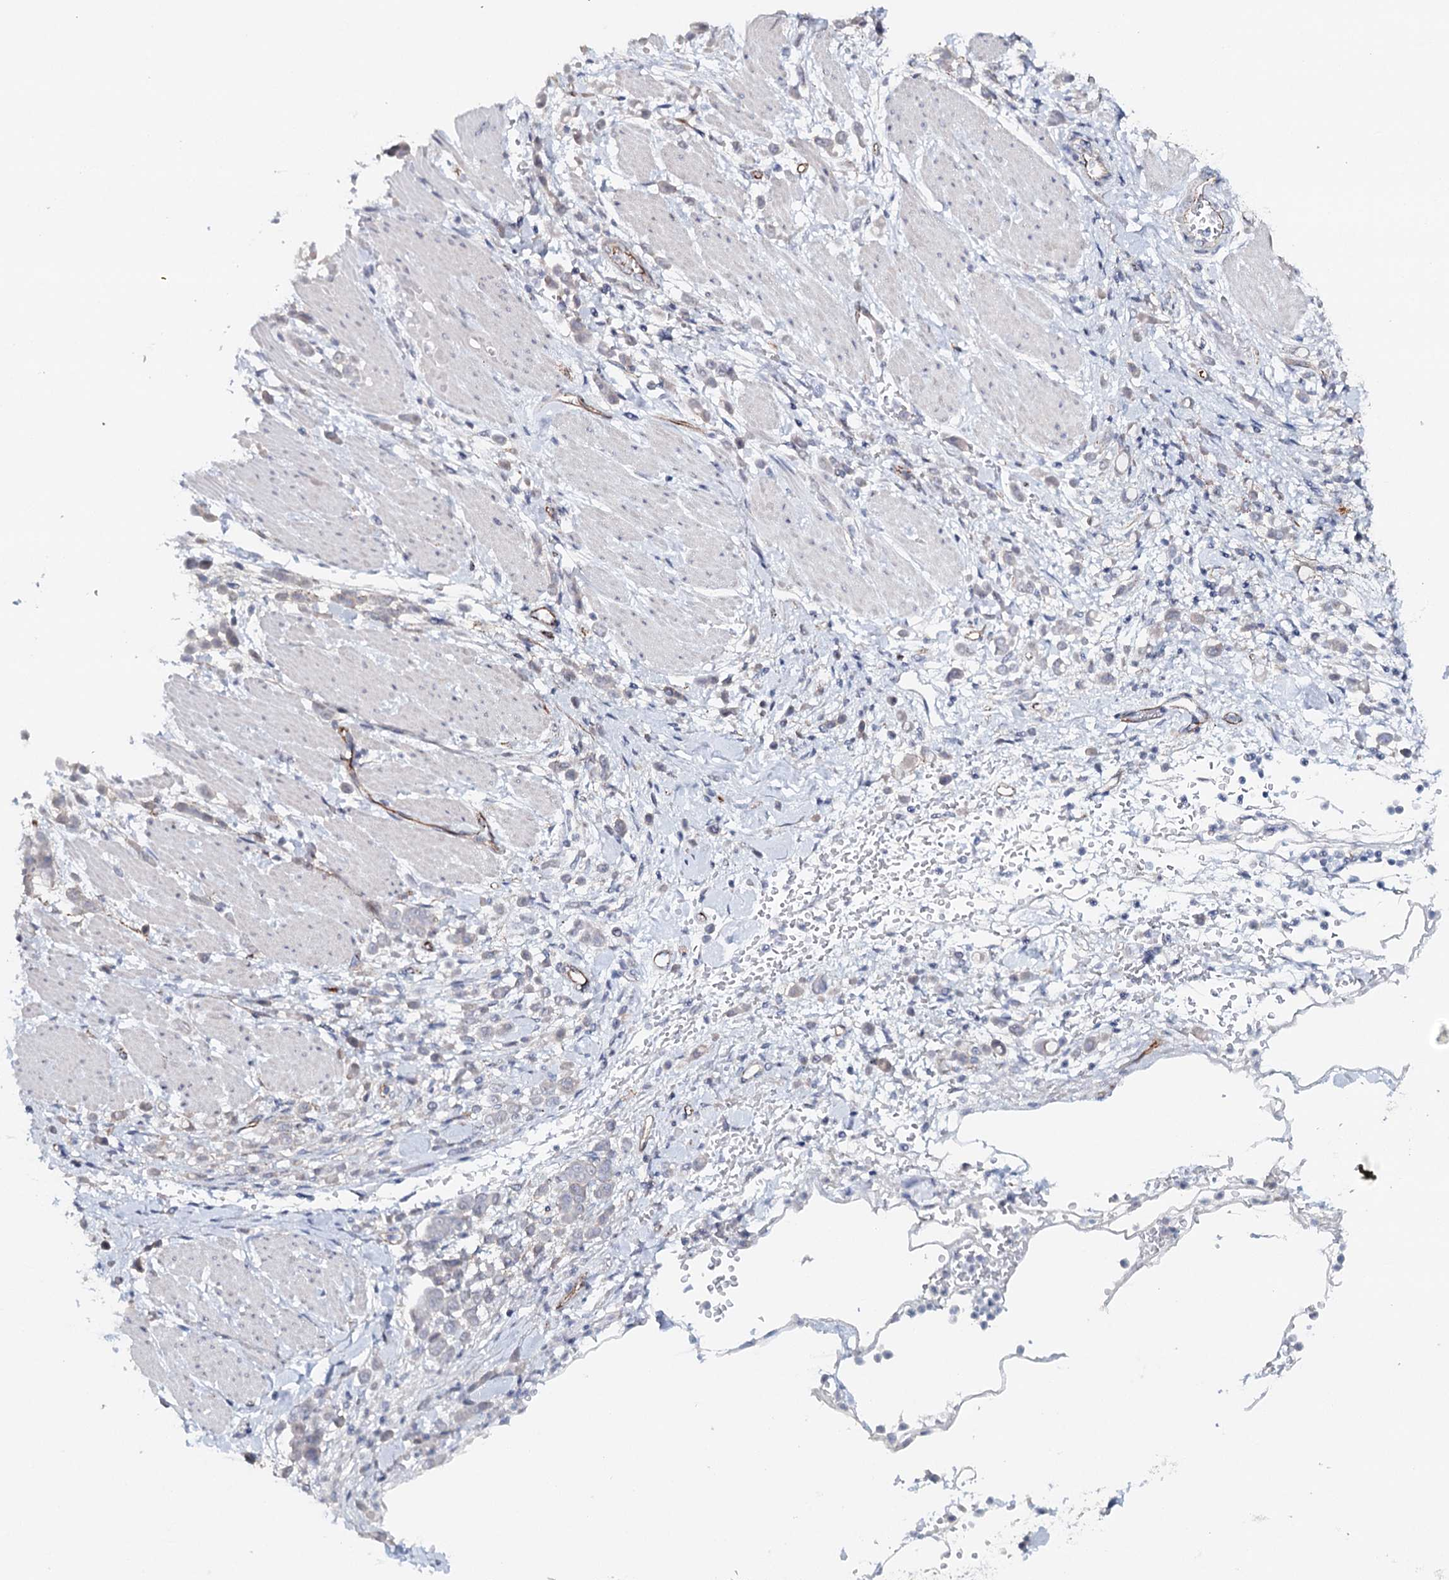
{"staining": {"intensity": "negative", "quantity": "none", "location": "none"}, "tissue": "pancreatic cancer", "cell_type": "Tumor cells", "image_type": "cancer", "snomed": [{"axis": "morphology", "description": "Normal tissue, NOS"}, {"axis": "morphology", "description": "Adenocarcinoma, NOS"}, {"axis": "topography", "description": "Pancreas"}], "caption": "Pancreatic adenocarcinoma was stained to show a protein in brown. There is no significant positivity in tumor cells.", "gene": "SYNPO", "patient": {"sex": "female", "age": 64}}